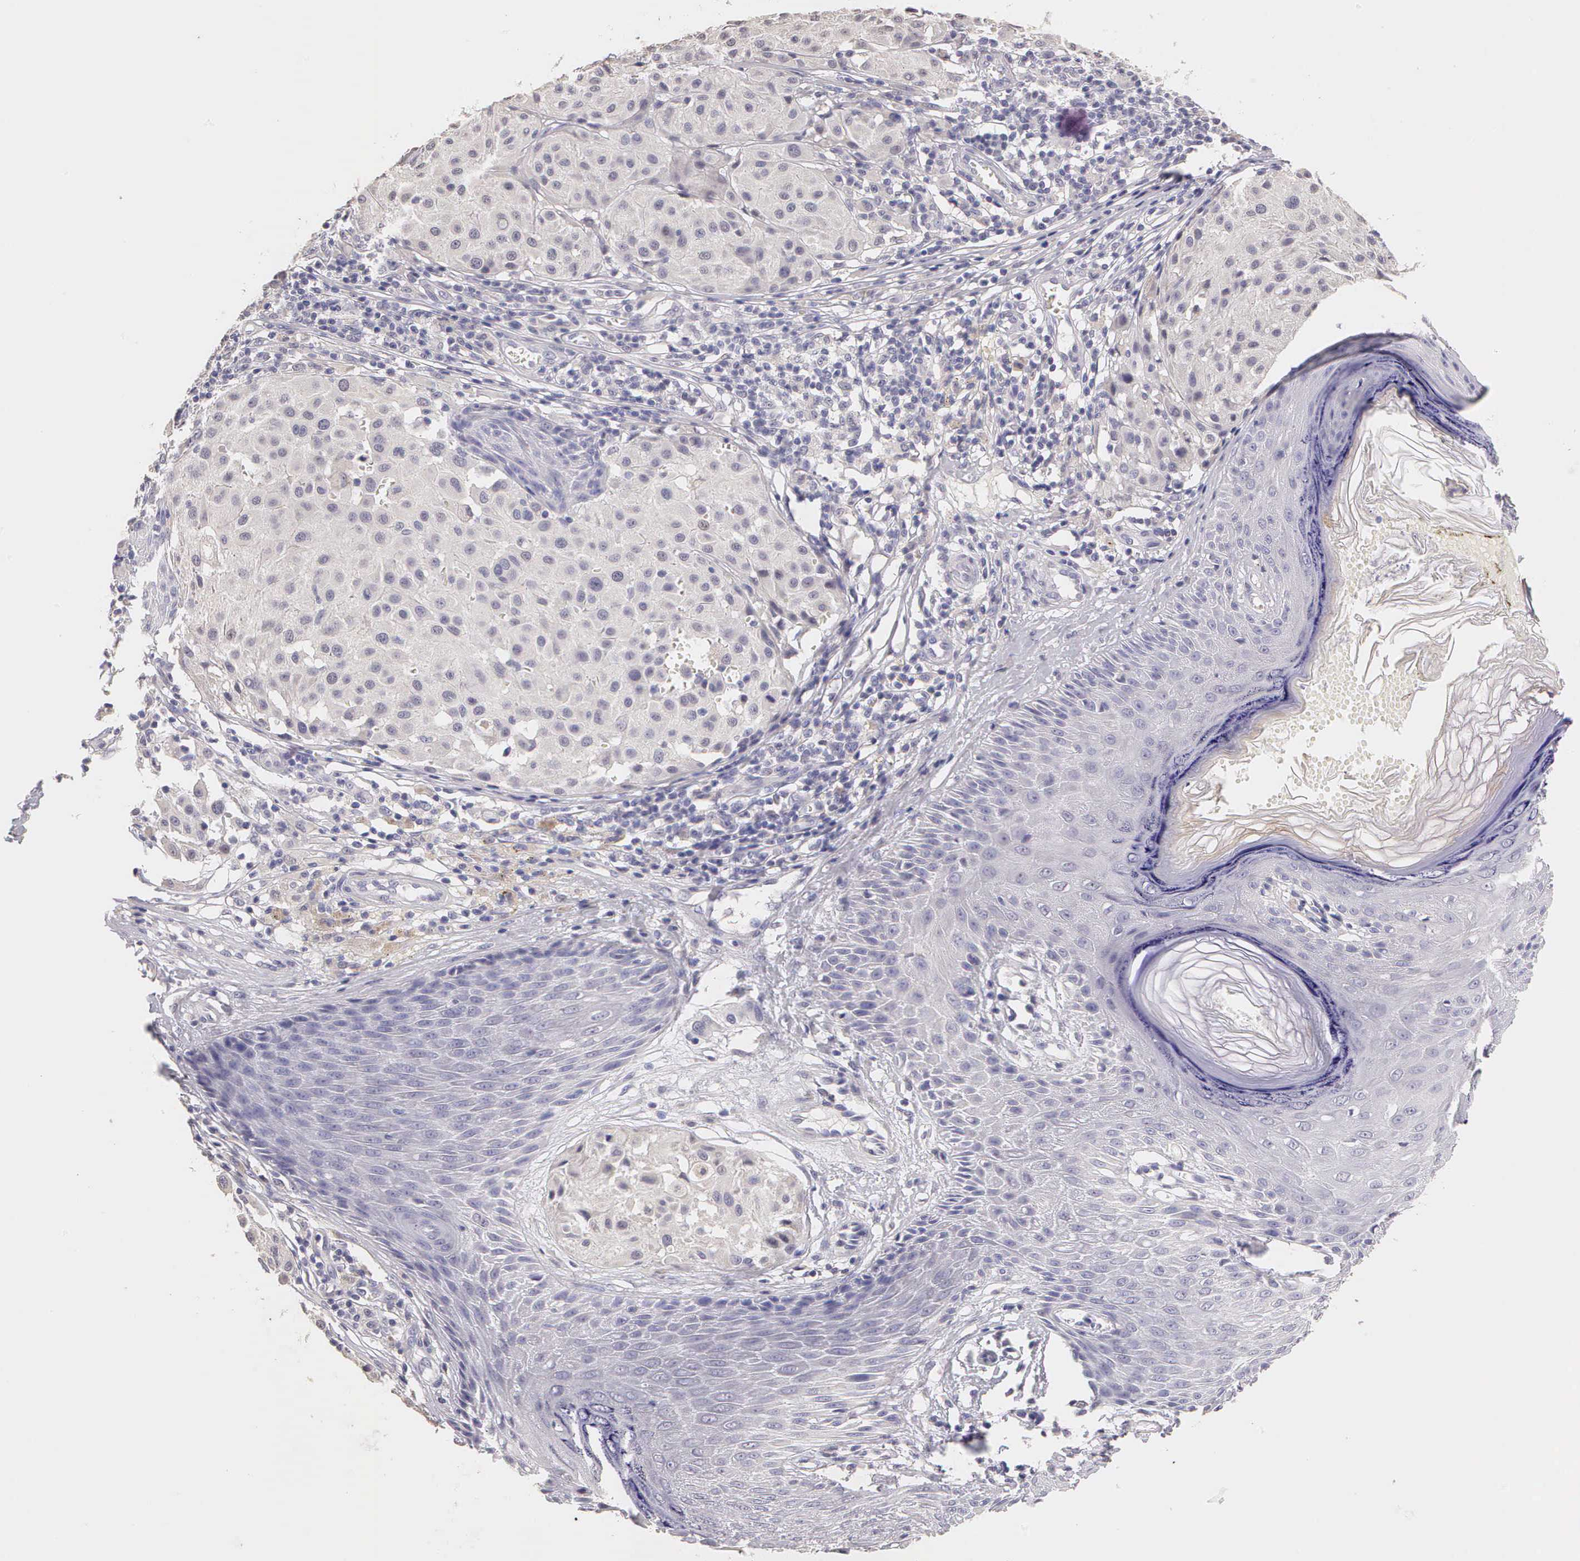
{"staining": {"intensity": "negative", "quantity": "none", "location": "none"}, "tissue": "melanoma", "cell_type": "Tumor cells", "image_type": "cancer", "snomed": [{"axis": "morphology", "description": "Malignant melanoma, NOS"}, {"axis": "topography", "description": "Skin"}], "caption": "Immunohistochemistry (IHC) micrograph of melanoma stained for a protein (brown), which exhibits no expression in tumor cells.", "gene": "ESR1", "patient": {"sex": "male", "age": 36}}